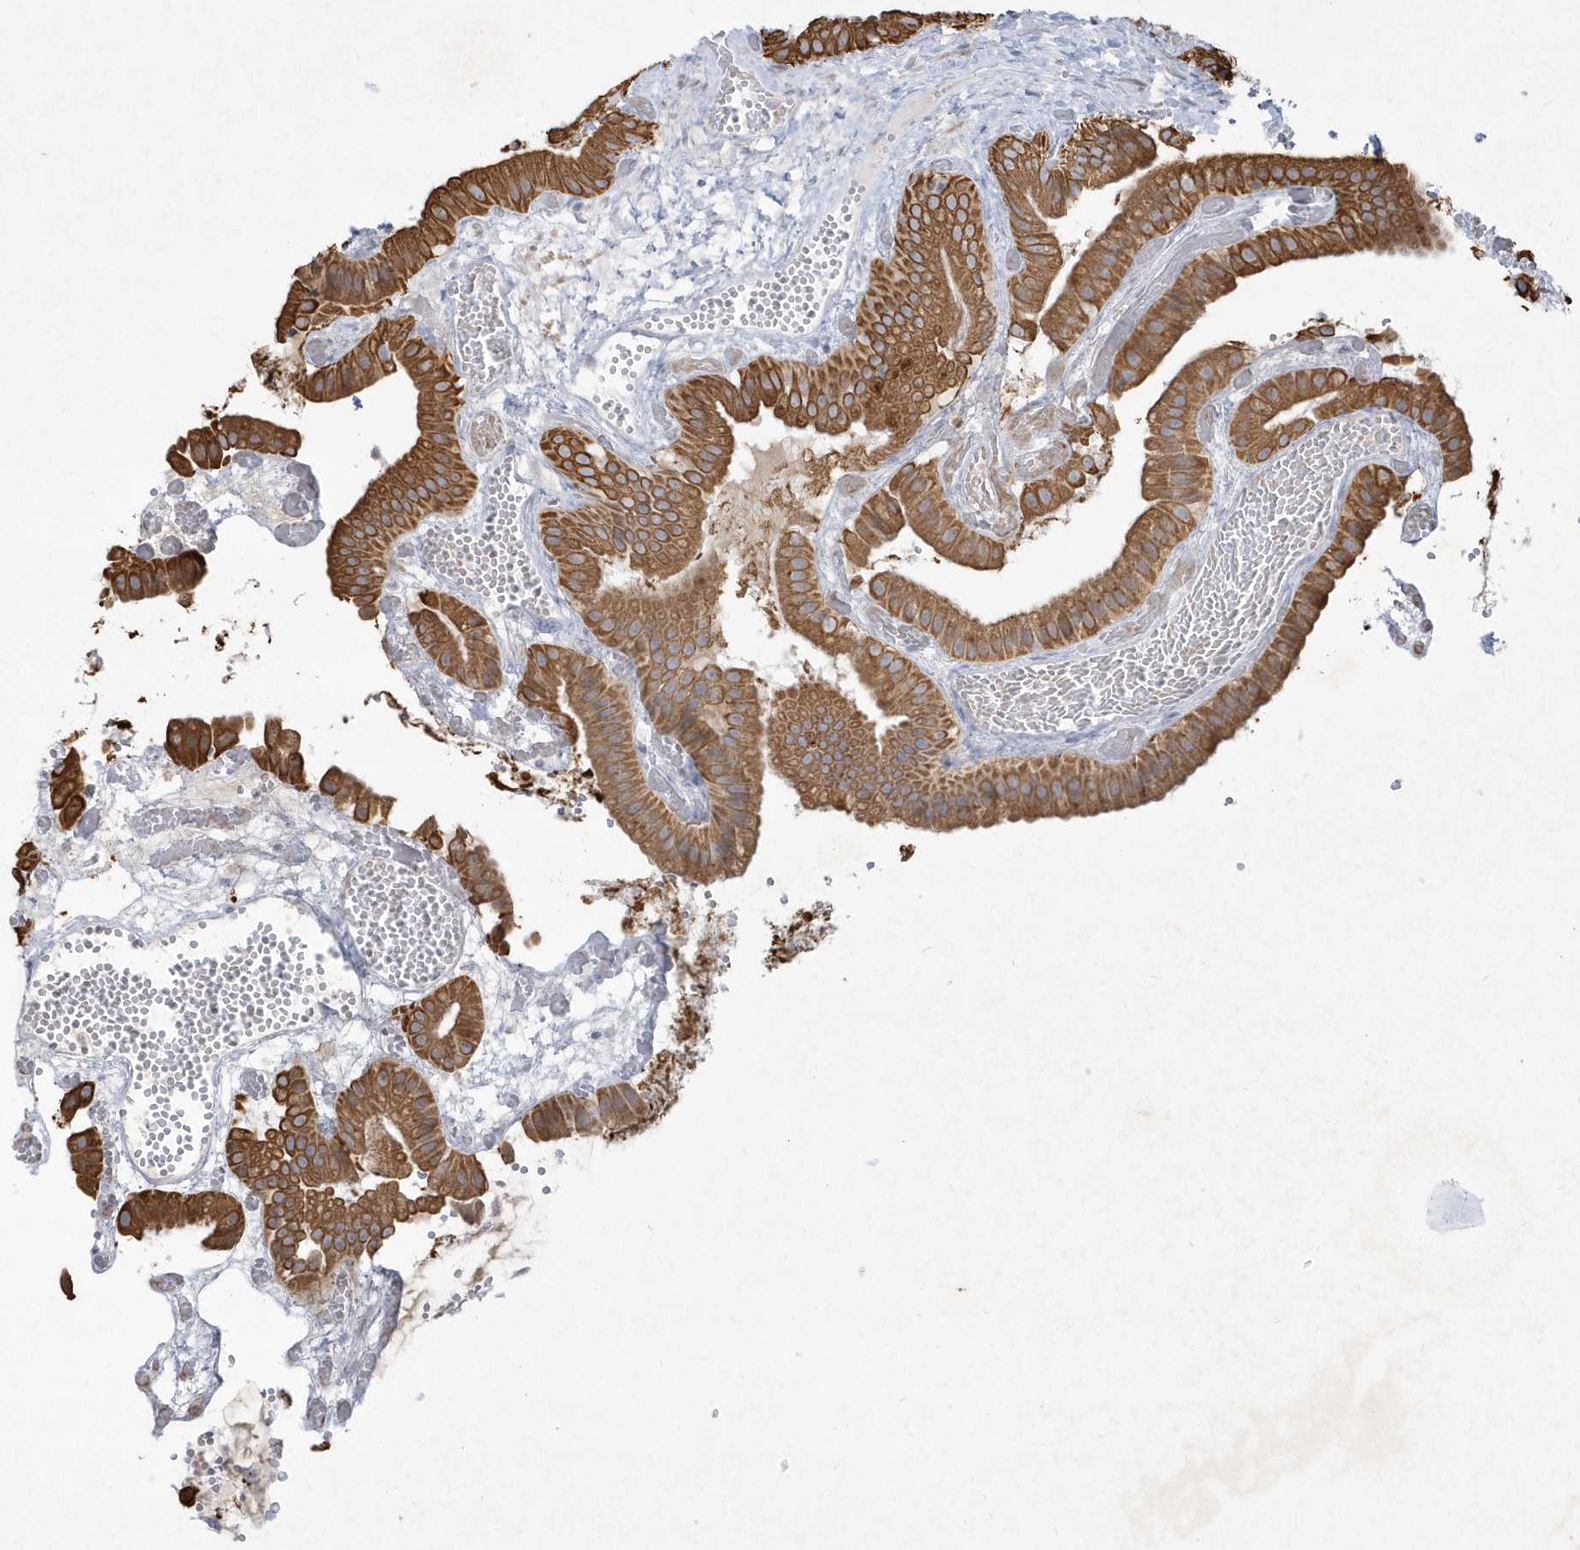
{"staining": {"intensity": "strong", "quantity": ">75%", "location": "cytoplasmic/membranous"}, "tissue": "gallbladder", "cell_type": "Glandular cells", "image_type": "normal", "snomed": [{"axis": "morphology", "description": "Normal tissue, NOS"}, {"axis": "topography", "description": "Gallbladder"}], "caption": "This is a micrograph of immunohistochemistry (IHC) staining of benign gallbladder, which shows strong positivity in the cytoplasmic/membranous of glandular cells.", "gene": "LARS1", "patient": {"sex": "female", "age": 64}}